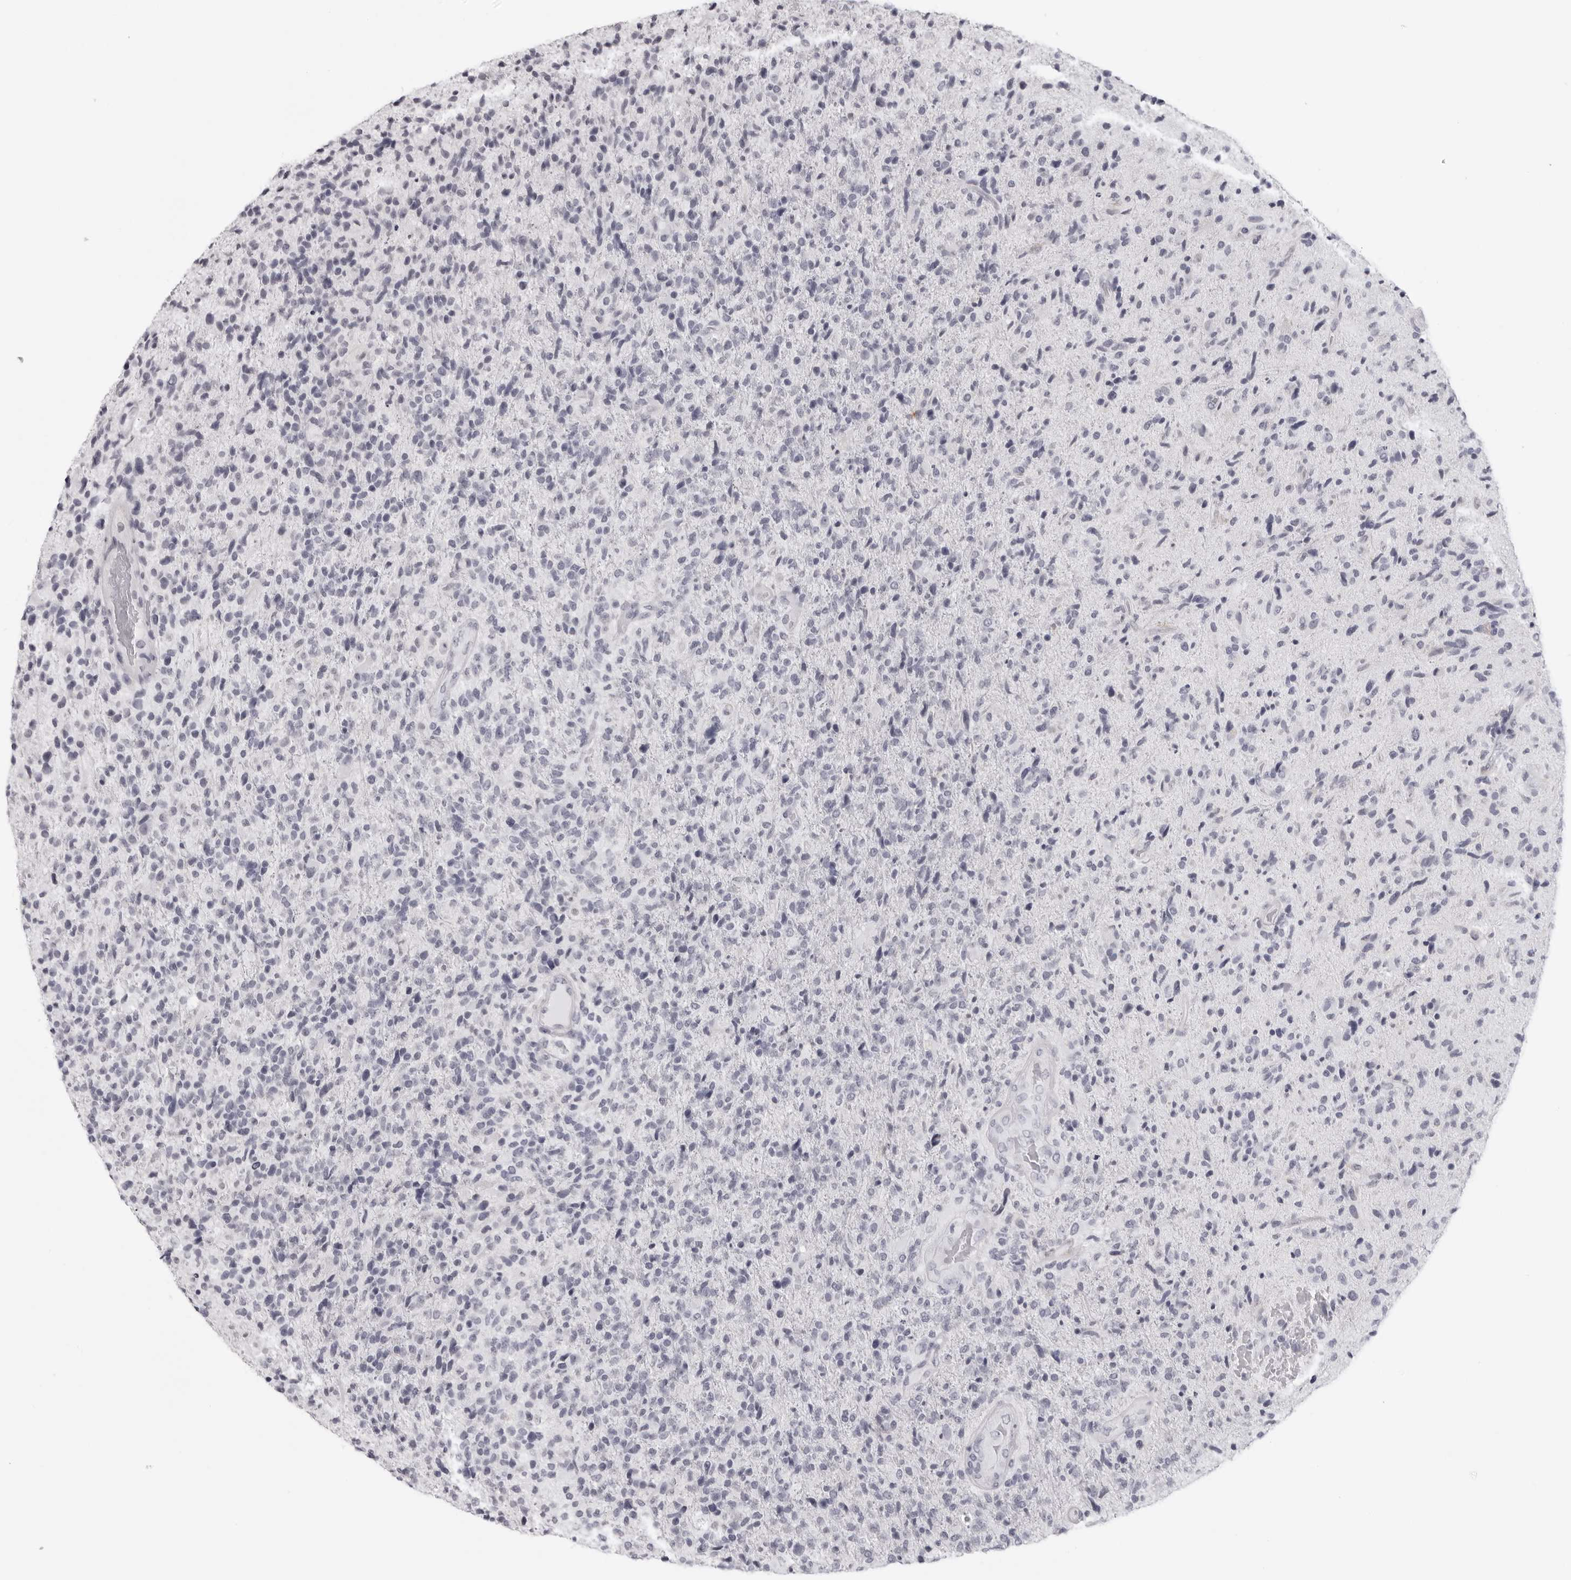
{"staining": {"intensity": "negative", "quantity": "none", "location": "none"}, "tissue": "glioma", "cell_type": "Tumor cells", "image_type": "cancer", "snomed": [{"axis": "morphology", "description": "Glioma, malignant, High grade"}, {"axis": "topography", "description": "Brain"}], "caption": "High power microscopy micrograph of an immunohistochemistry (IHC) photomicrograph of high-grade glioma (malignant), revealing no significant staining in tumor cells.", "gene": "DNALI1", "patient": {"sex": "male", "age": 72}}